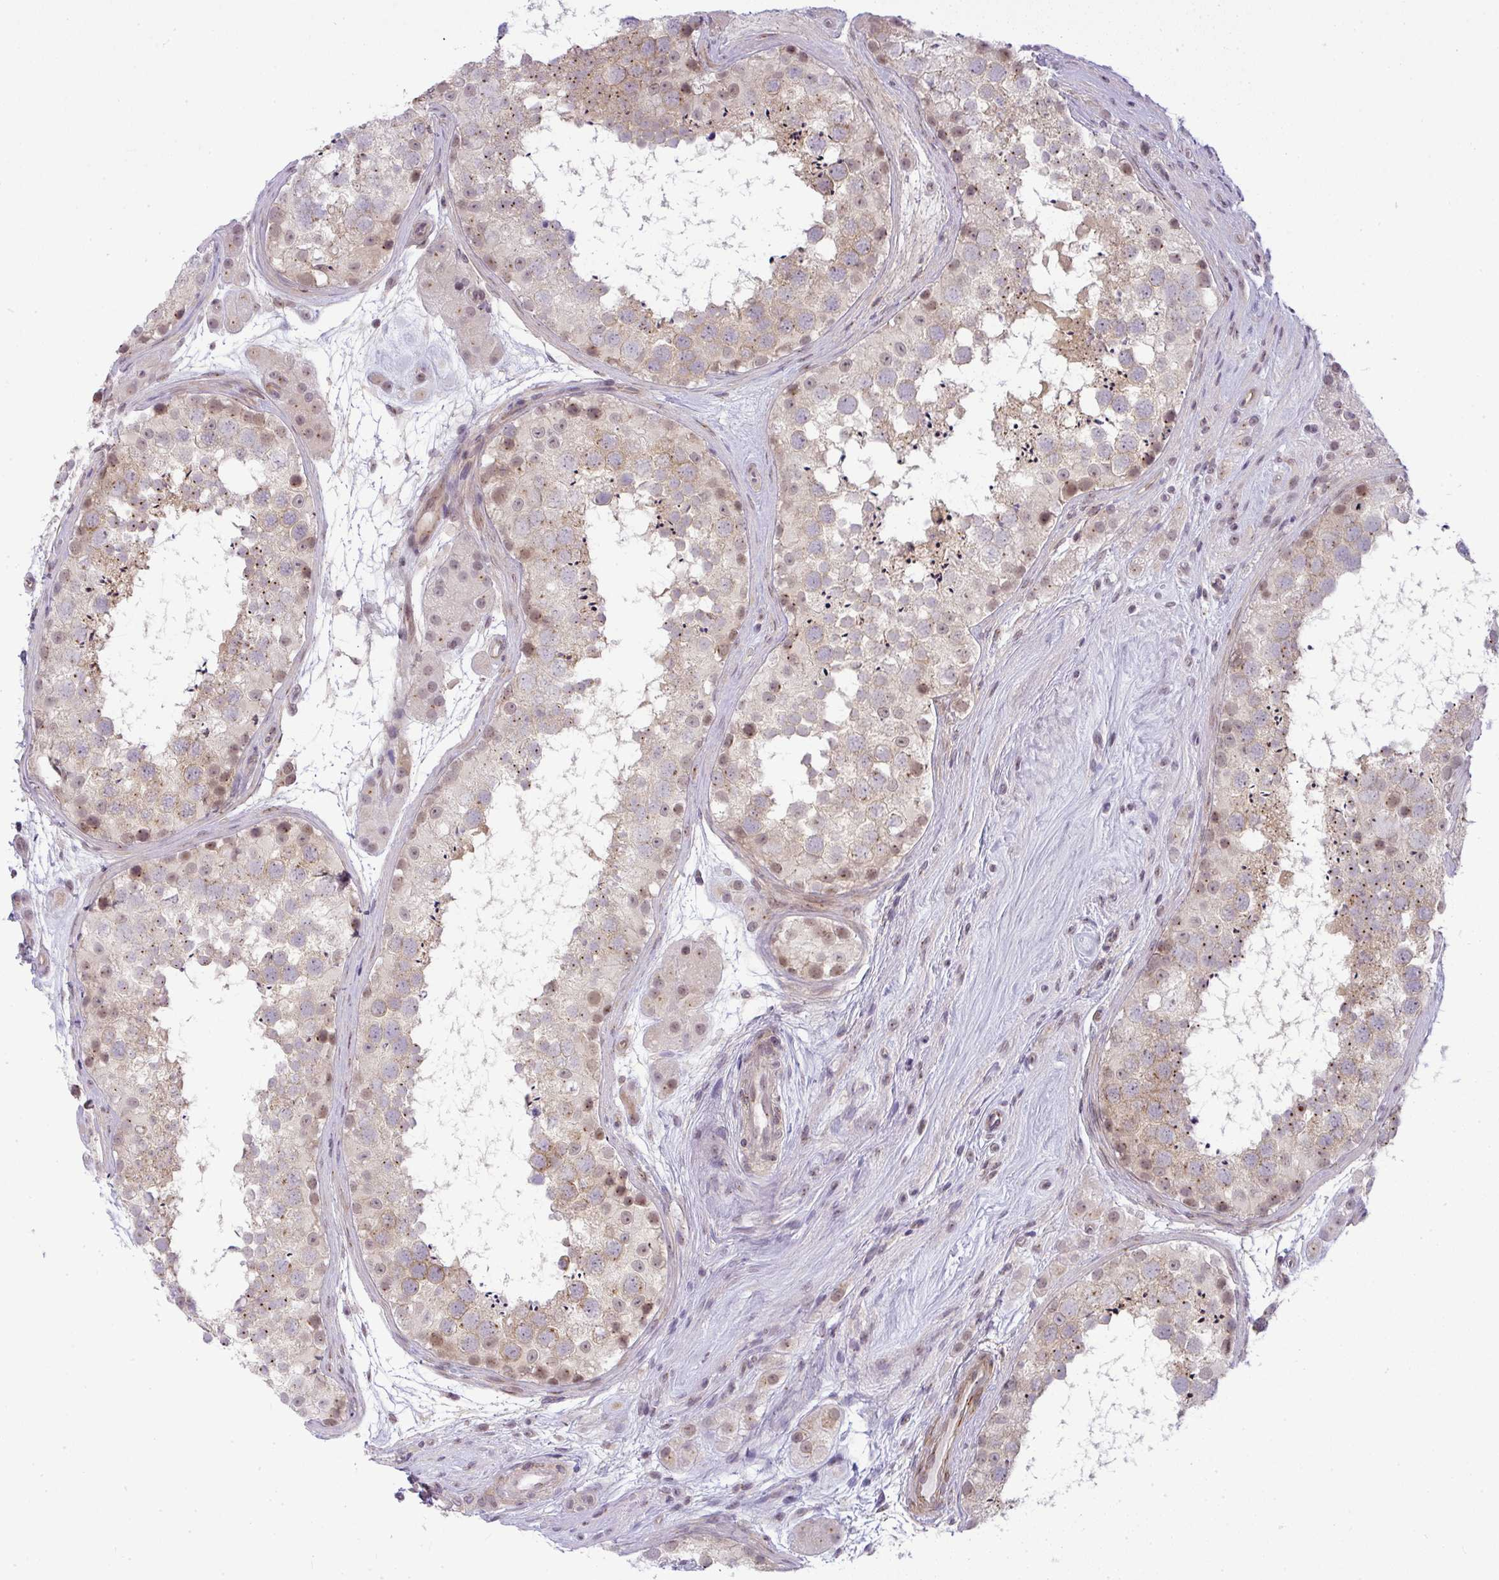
{"staining": {"intensity": "weak", "quantity": "25%-75%", "location": "cytoplasmic/membranous,nuclear"}, "tissue": "testis", "cell_type": "Cells in seminiferous ducts", "image_type": "normal", "snomed": [{"axis": "morphology", "description": "Normal tissue, NOS"}, {"axis": "topography", "description": "Testis"}], "caption": "Immunohistochemical staining of normal testis exhibits 25%-75% levels of weak cytoplasmic/membranous,nuclear protein staining in about 25%-75% of cells in seminiferous ducts. (DAB IHC, brown staining for protein, blue staining for nuclei).", "gene": "DZIP1", "patient": {"sex": "male", "age": 41}}